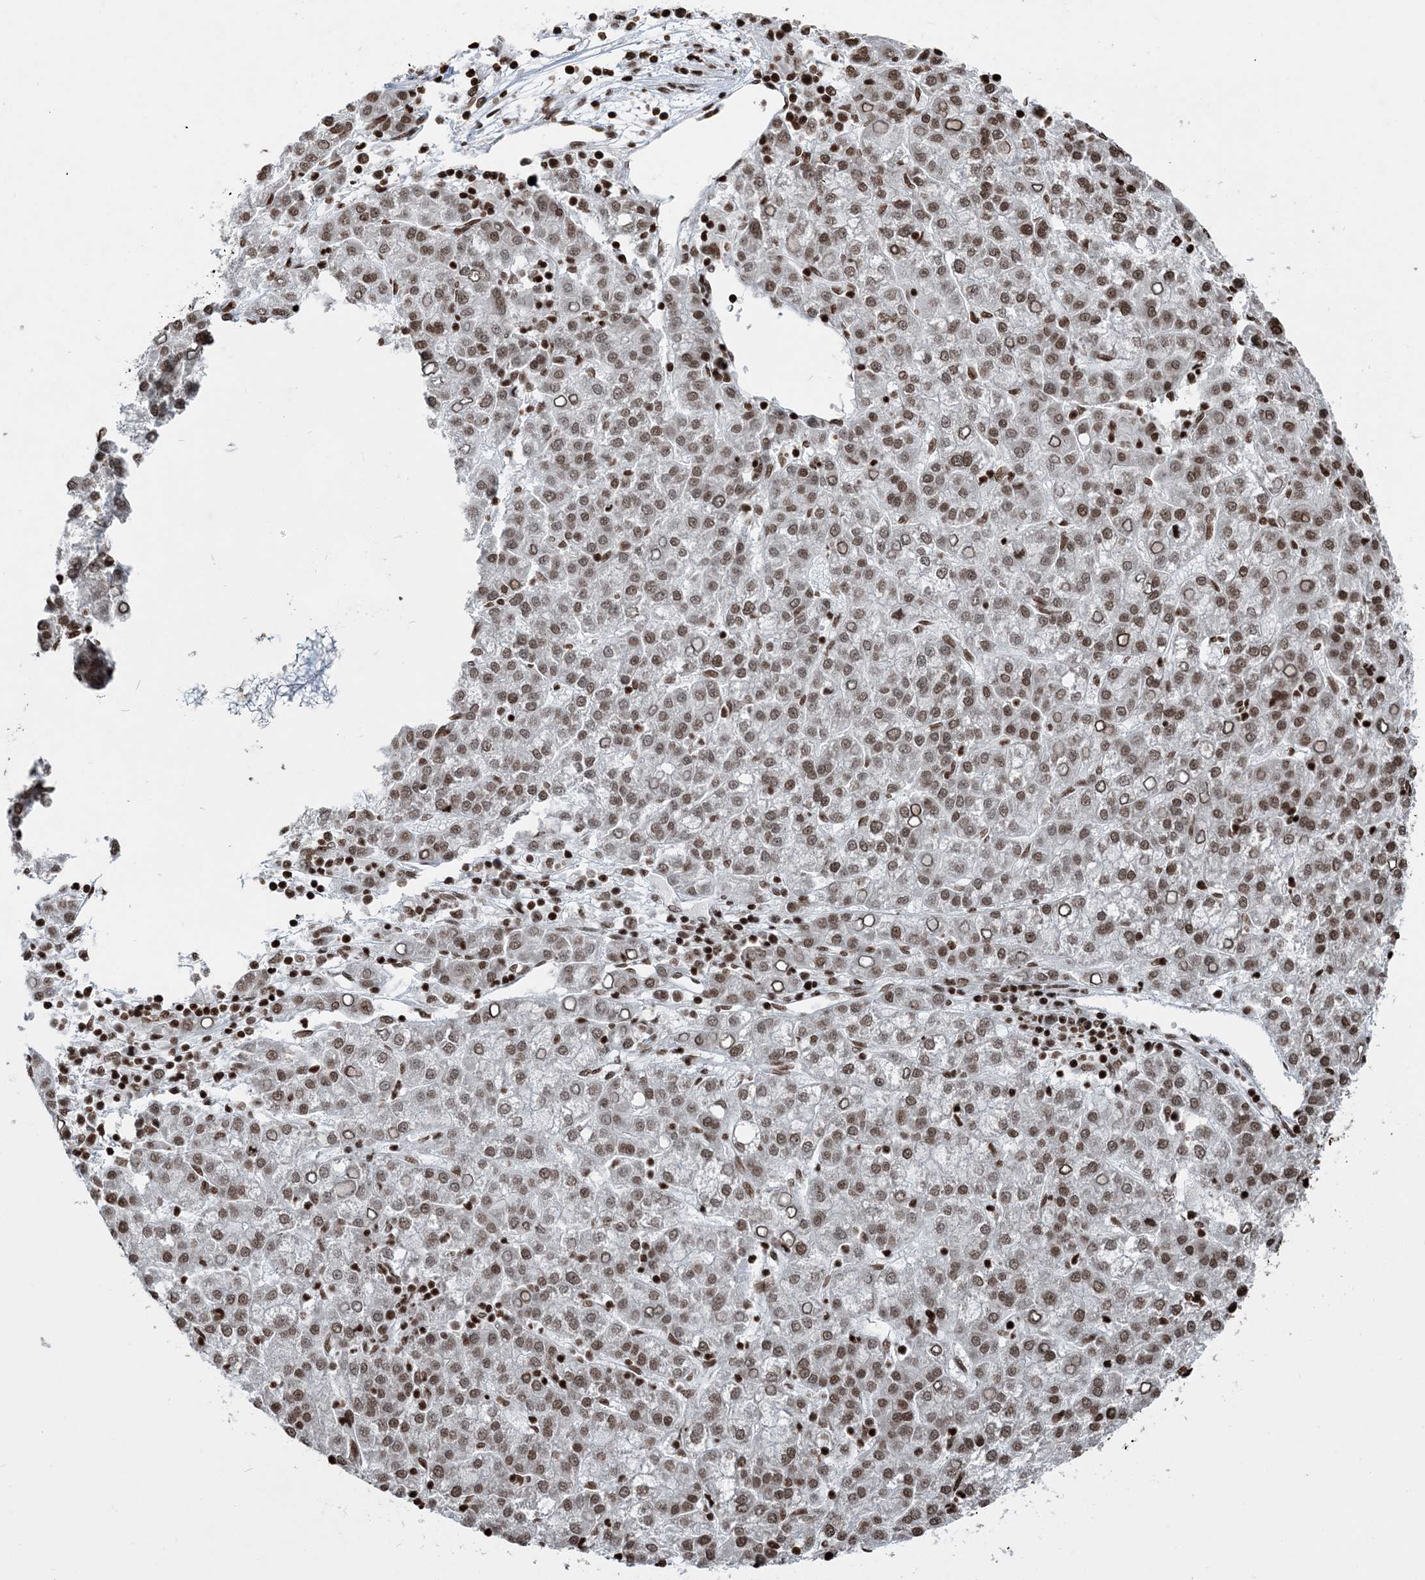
{"staining": {"intensity": "moderate", "quantity": ">75%", "location": "nuclear"}, "tissue": "liver cancer", "cell_type": "Tumor cells", "image_type": "cancer", "snomed": [{"axis": "morphology", "description": "Carcinoma, Hepatocellular, NOS"}, {"axis": "topography", "description": "Liver"}], "caption": "IHC histopathology image of human liver cancer stained for a protein (brown), which displays medium levels of moderate nuclear expression in approximately >75% of tumor cells.", "gene": "H3-3B", "patient": {"sex": "female", "age": 58}}